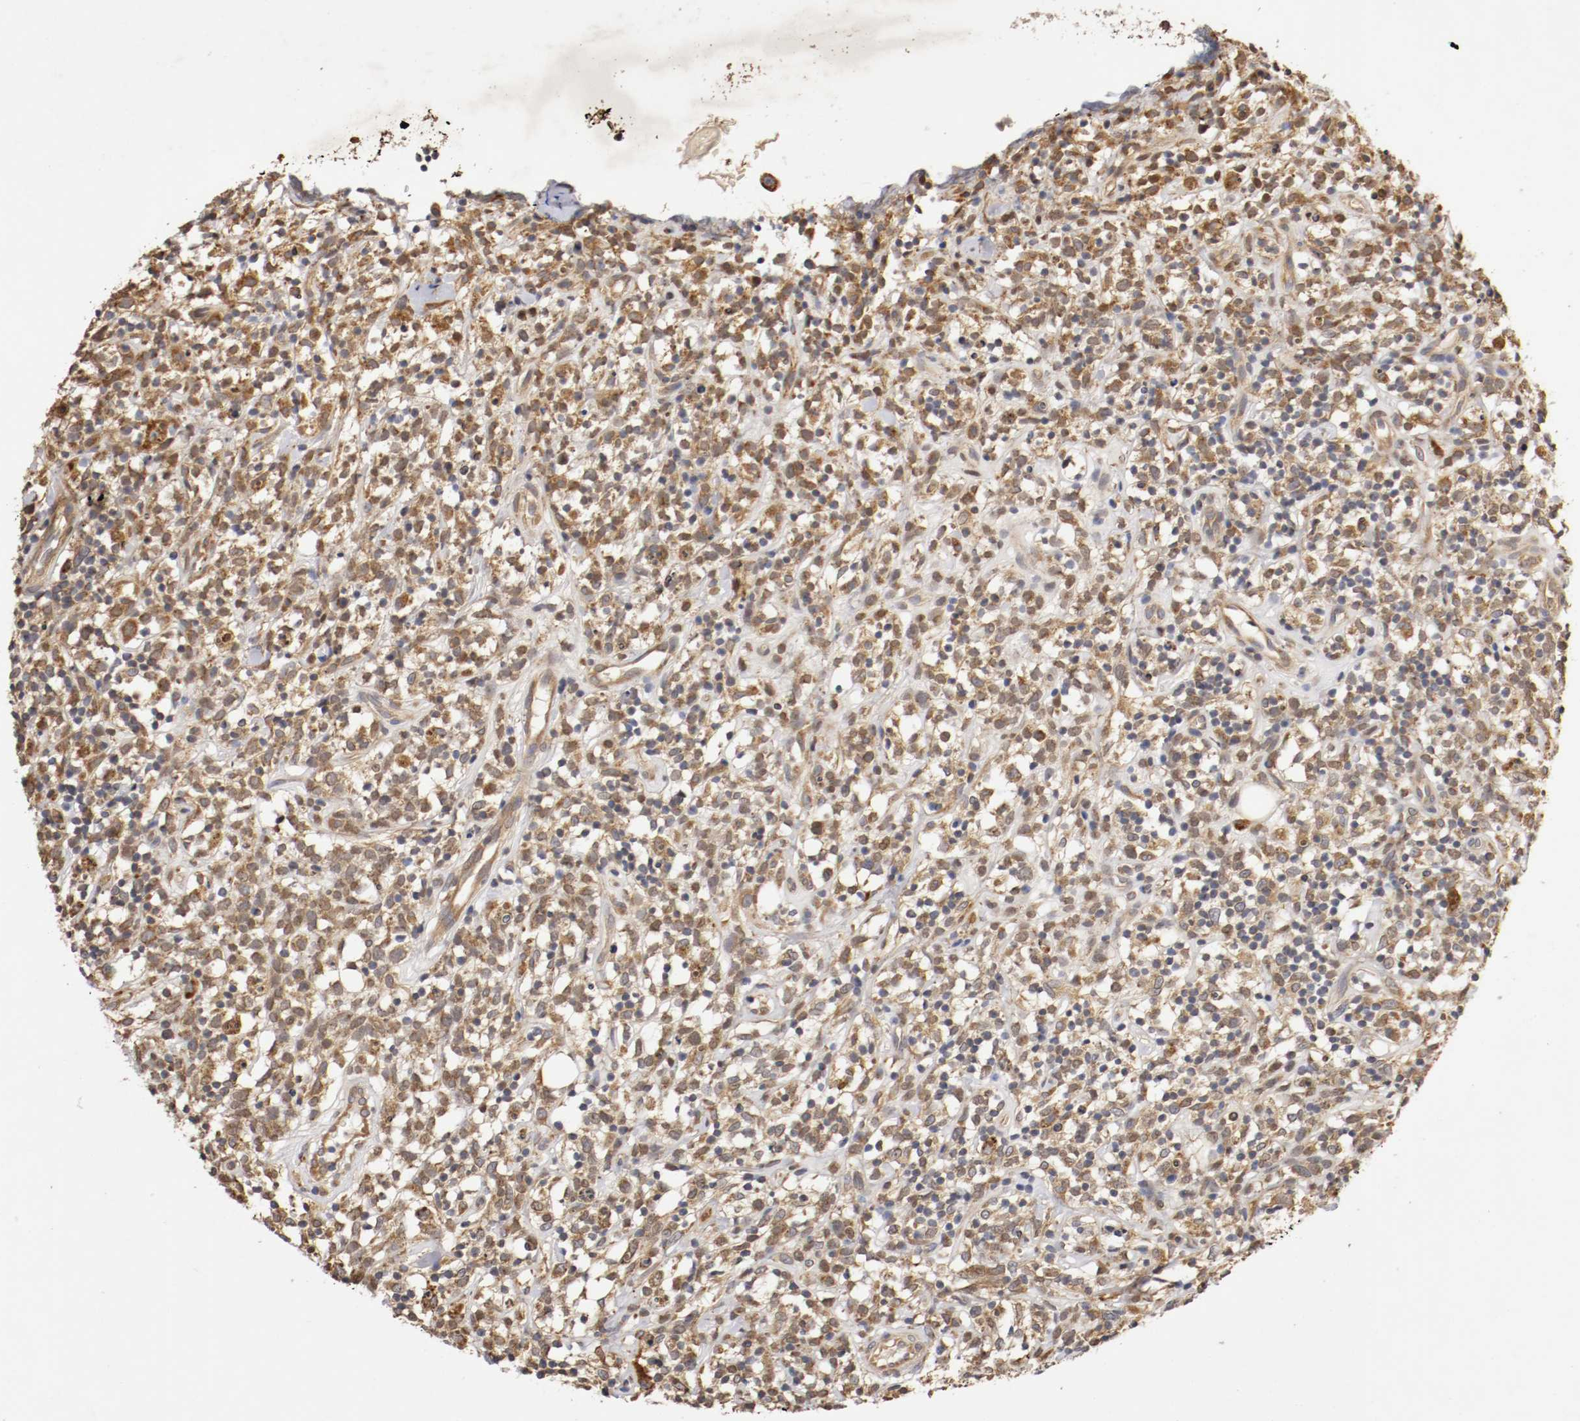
{"staining": {"intensity": "moderate", "quantity": ">75%", "location": "cytoplasmic/membranous"}, "tissue": "lymphoma", "cell_type": "Tumor cells", "image_type": "cancer", "snomed": [{"axis": "morphology", "description": "Malignant lymphoma, non-Hodgkin's type, High grade"}, {"axis": "topography", "description": "Lymph node"}], "caption": "A medium amount of moderate cytoplasmic/membranous staining is identified in about >75% of tumor cells in malignant lymphoma, non-Hodgkin's type (high-grade) tissue. (brown staining indicates protein expression, while blue staining denotes nuclei).", "gene": "VEZT", "patient": {"sex": "female", "age": 73}}